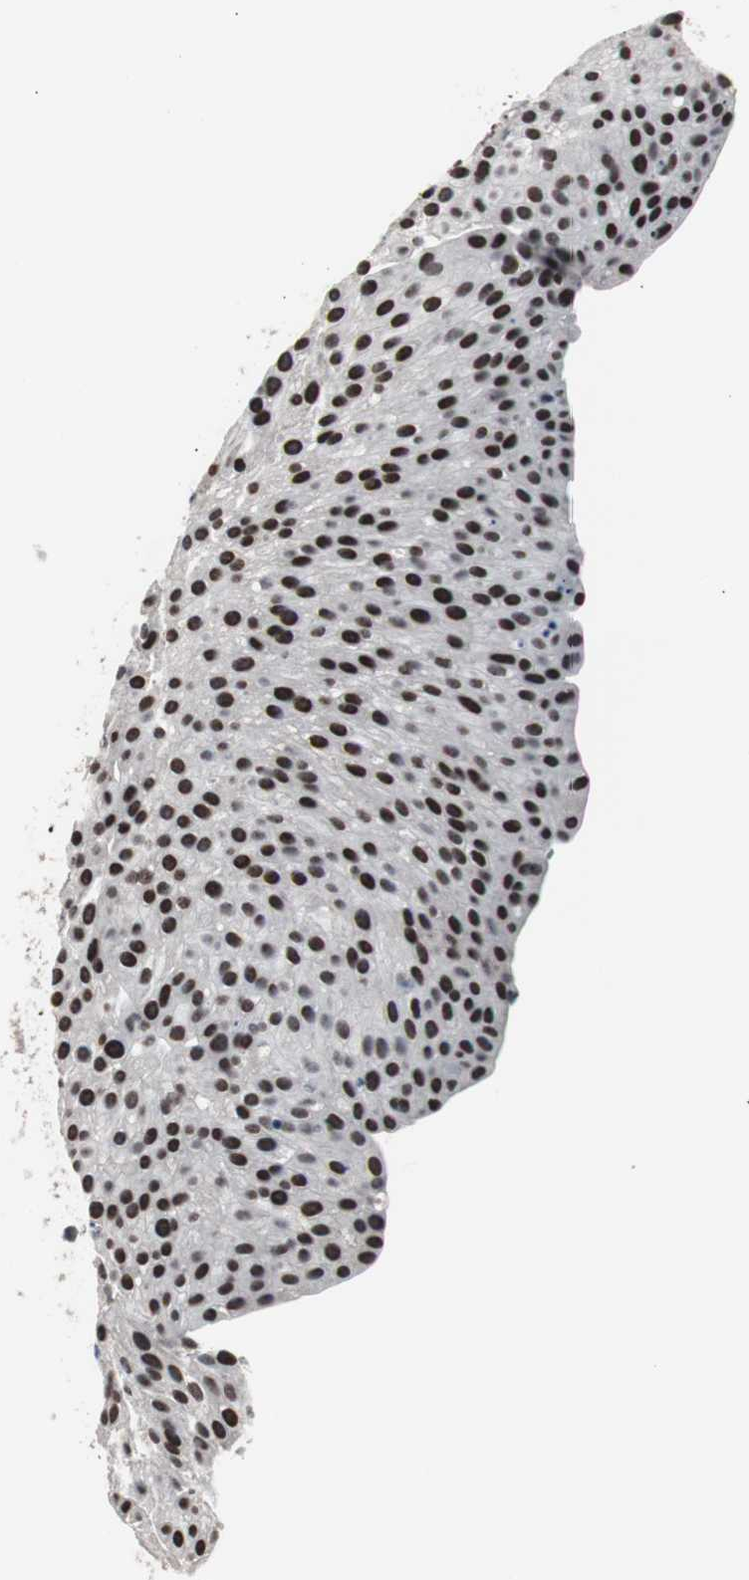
{"staining": {"intensity": "strong", "quantity": ">75%", "location": "nuclear"}, "tissue": "urothelial cancer", "cell_type": "Tumor cells", "image_type": "cancer", "snomed": [{"axis": "morphology", "description": "Urothelial carcinoma, Low grade"}, {"axis": "topography", "description": "Smooth muscle"}, {"axis": "topography", "description": "Urinary bladder"}], "caption": "The histopathology image demonstrates immunohistochemical staining of low-grade urothelial carcinoma. There is strong nuclear staining is identified in approximately >75% of tumor cells.", "gene": "POGZ", "patient": {"sex": "male", "age": 60}}